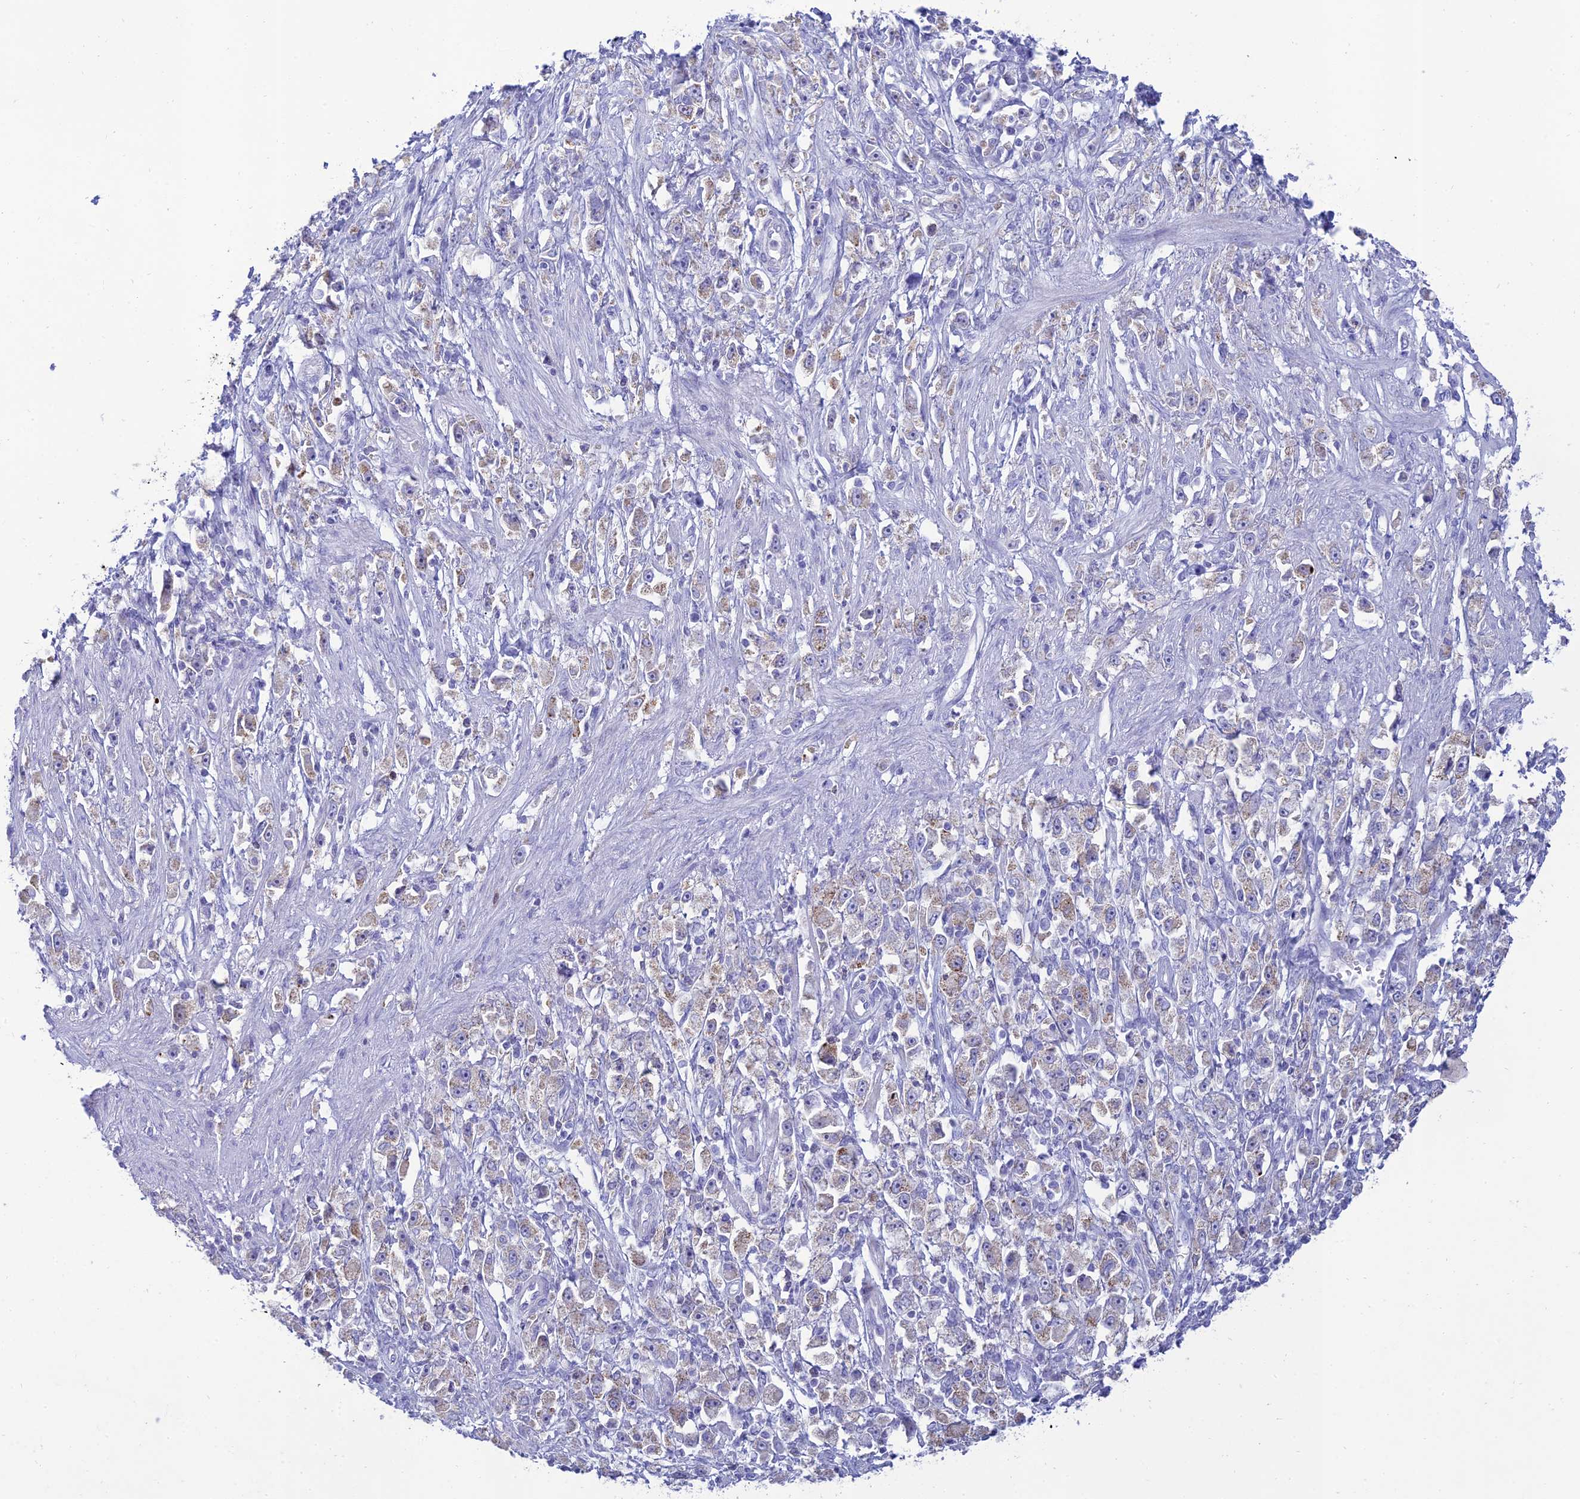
{"staining": {"intensity": "weak", "quantity": "<25%", "location": "cytoplasmic/membranous"}, "tissue": "stomach cancer", "cell_type": "Tumor cells", "image_type": "cancer", "snomed": [{"axis": "morphology", "description": "Adenocarcinoma, NOS"}, {"axis": "topography", "description": "Stomach"}], "caption": "Immunohistochemical staining of stomach cancer exhibits no significant expression in tumor cells.", "gene": "MAL2", "patient": {"sex": "female", "age": 59}}